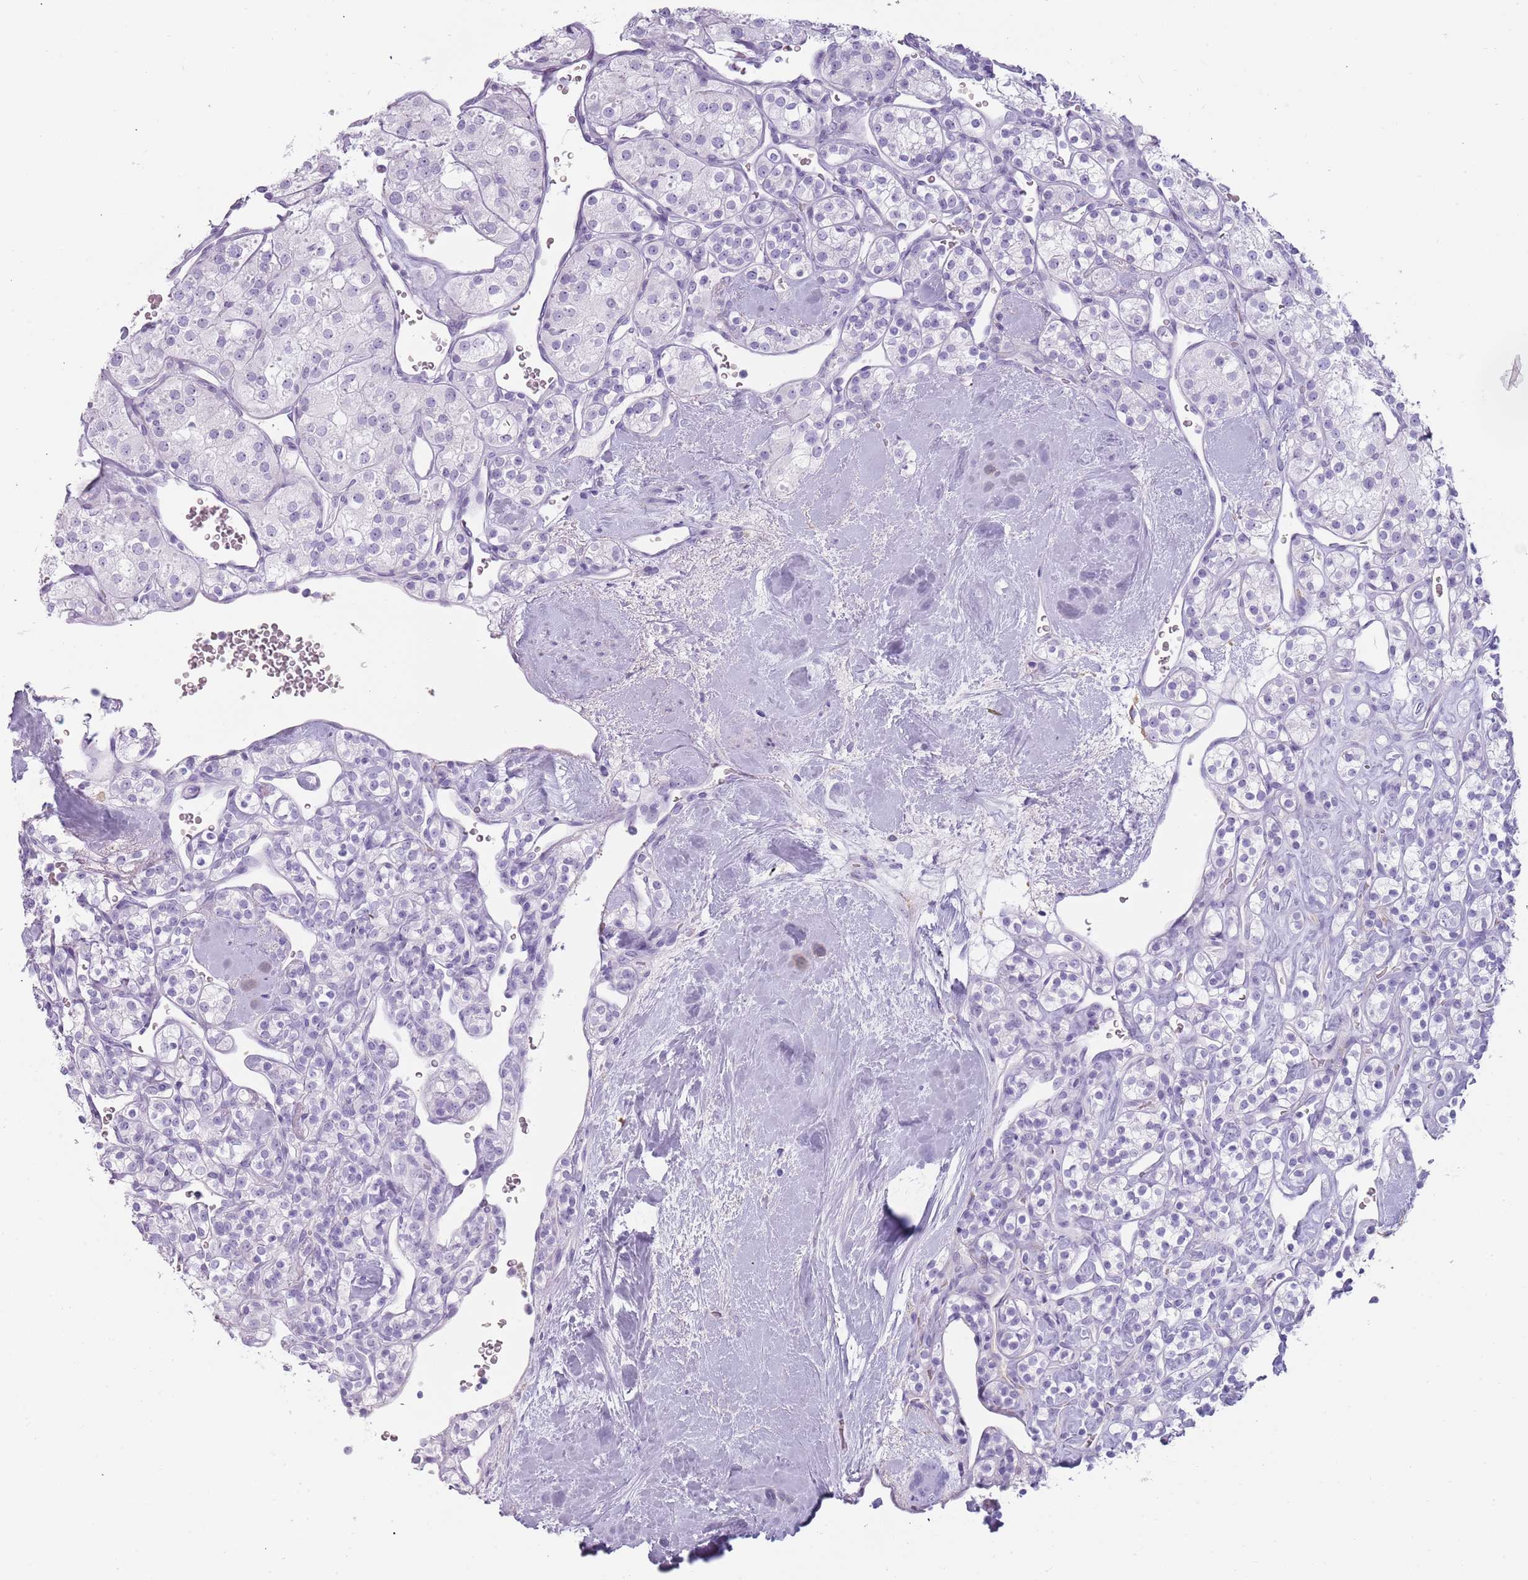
{"staining": {"intensity": "negative", "quantity": "none", "location": "none"}, "tissue": "renal cancer", "cell_type": "Tumor cells", "image_type": "cancer", "snomed": [{"axis": "morphology", "description": "Adenocarcinoma, NOS"}, {"axis": "topography", "description": "Kidney"}], "caption": "High magnification brightfield microscopy of renal cancer stained with DAB (3,3'-diaminobenzidine) (brown) and counterstained with hematoxylin (blue): tumor cells show no significant staining.", "gene": "COLEC12", "patient": {"sex": "male", "age": 77}}